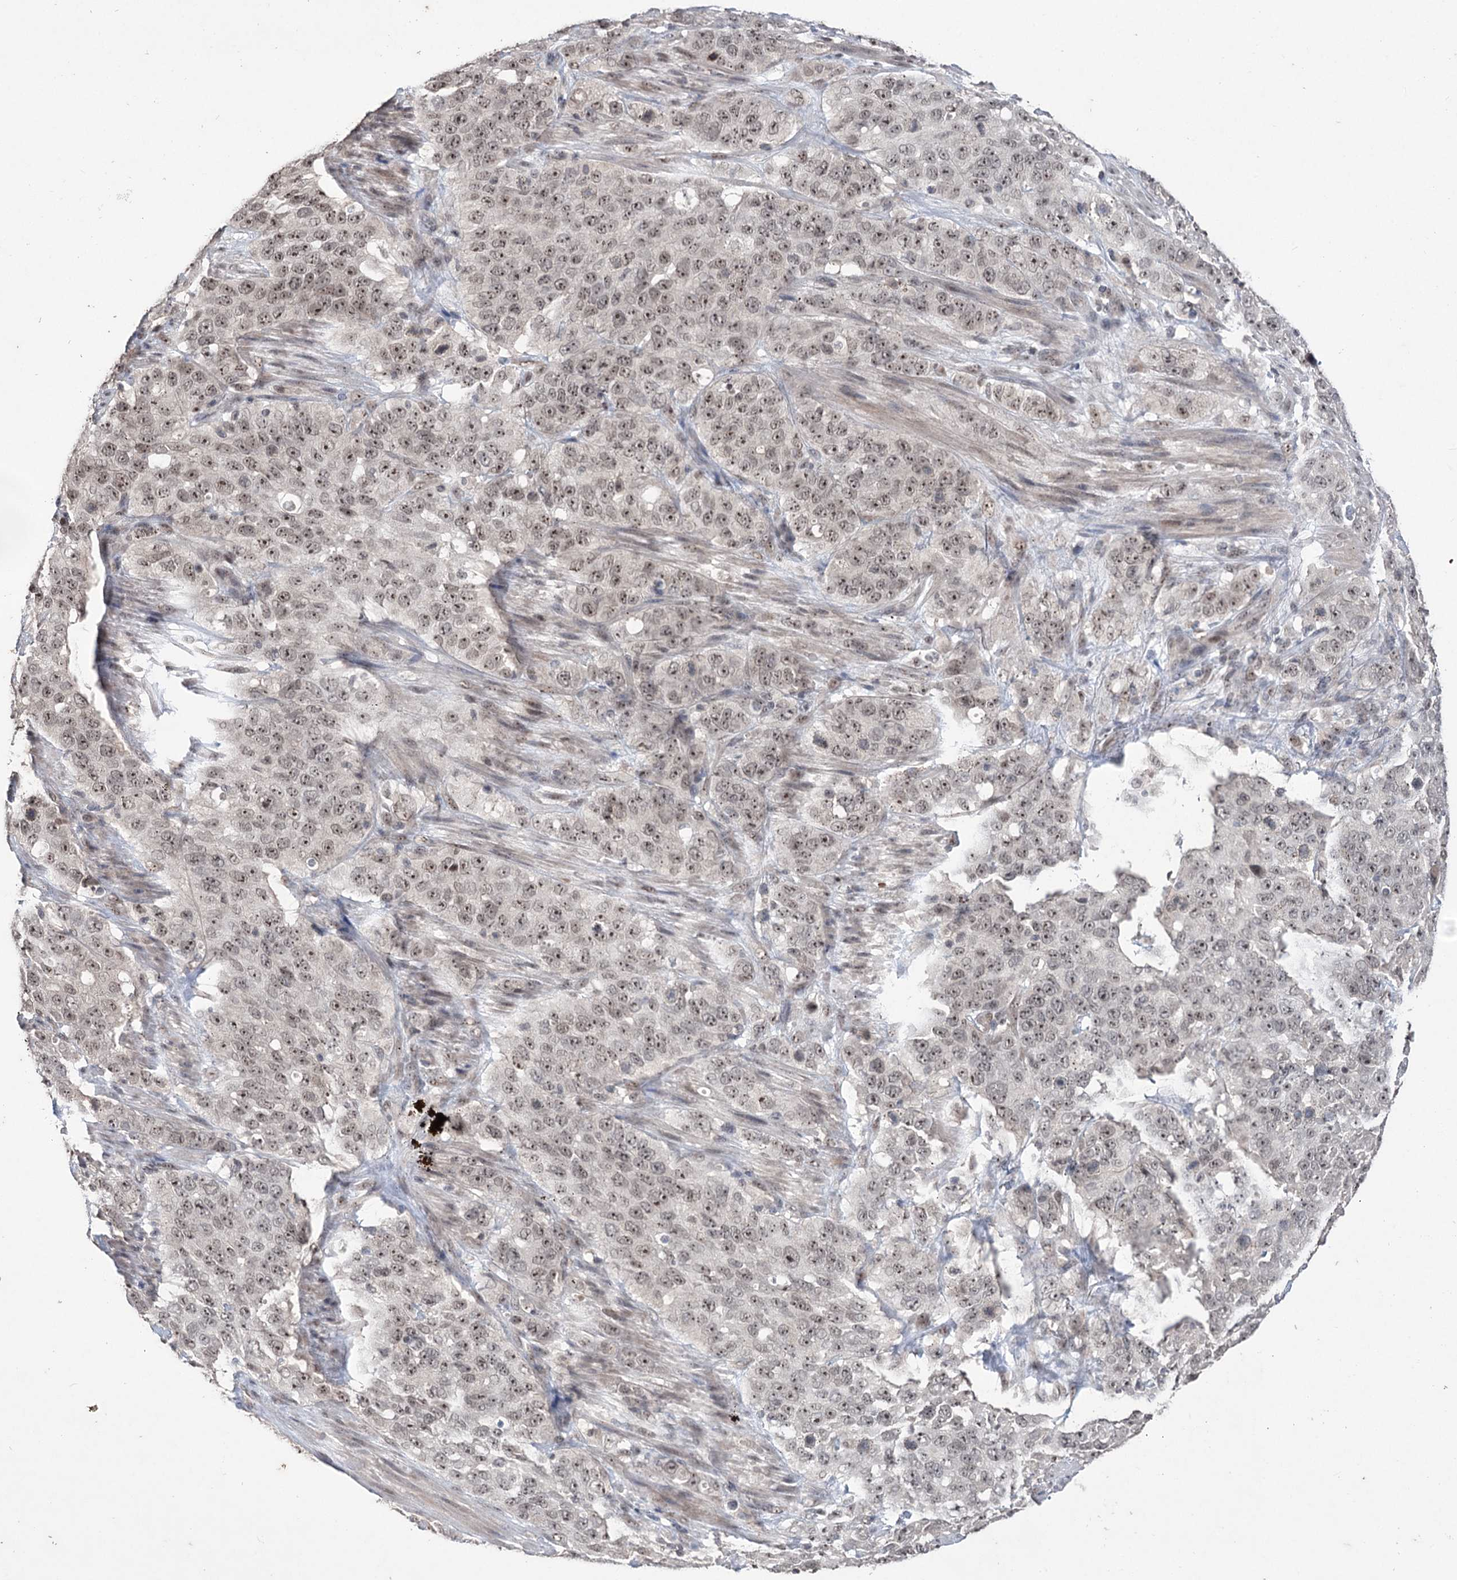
{"staining": {"intensity": "weak", "quantity": "25%-75%", "location": "nuclear"}, "tissue": "stomach cancer", "cell_type": "Tumor cells", "image_type": "cancer", "snomed": [{"axis": "morphology", "description": "Adenocarcinoma, NOS"}, {"axis": "topography", "description": "Stomach"}], "caption": "Protein staining by immunohistochemistry shows weak nuclear expression in about 25%-75% of tumor cells in stomach adenocarcinoma.", "gene": "VGLL4", "patient": {"sex": "male", "age": 48}}